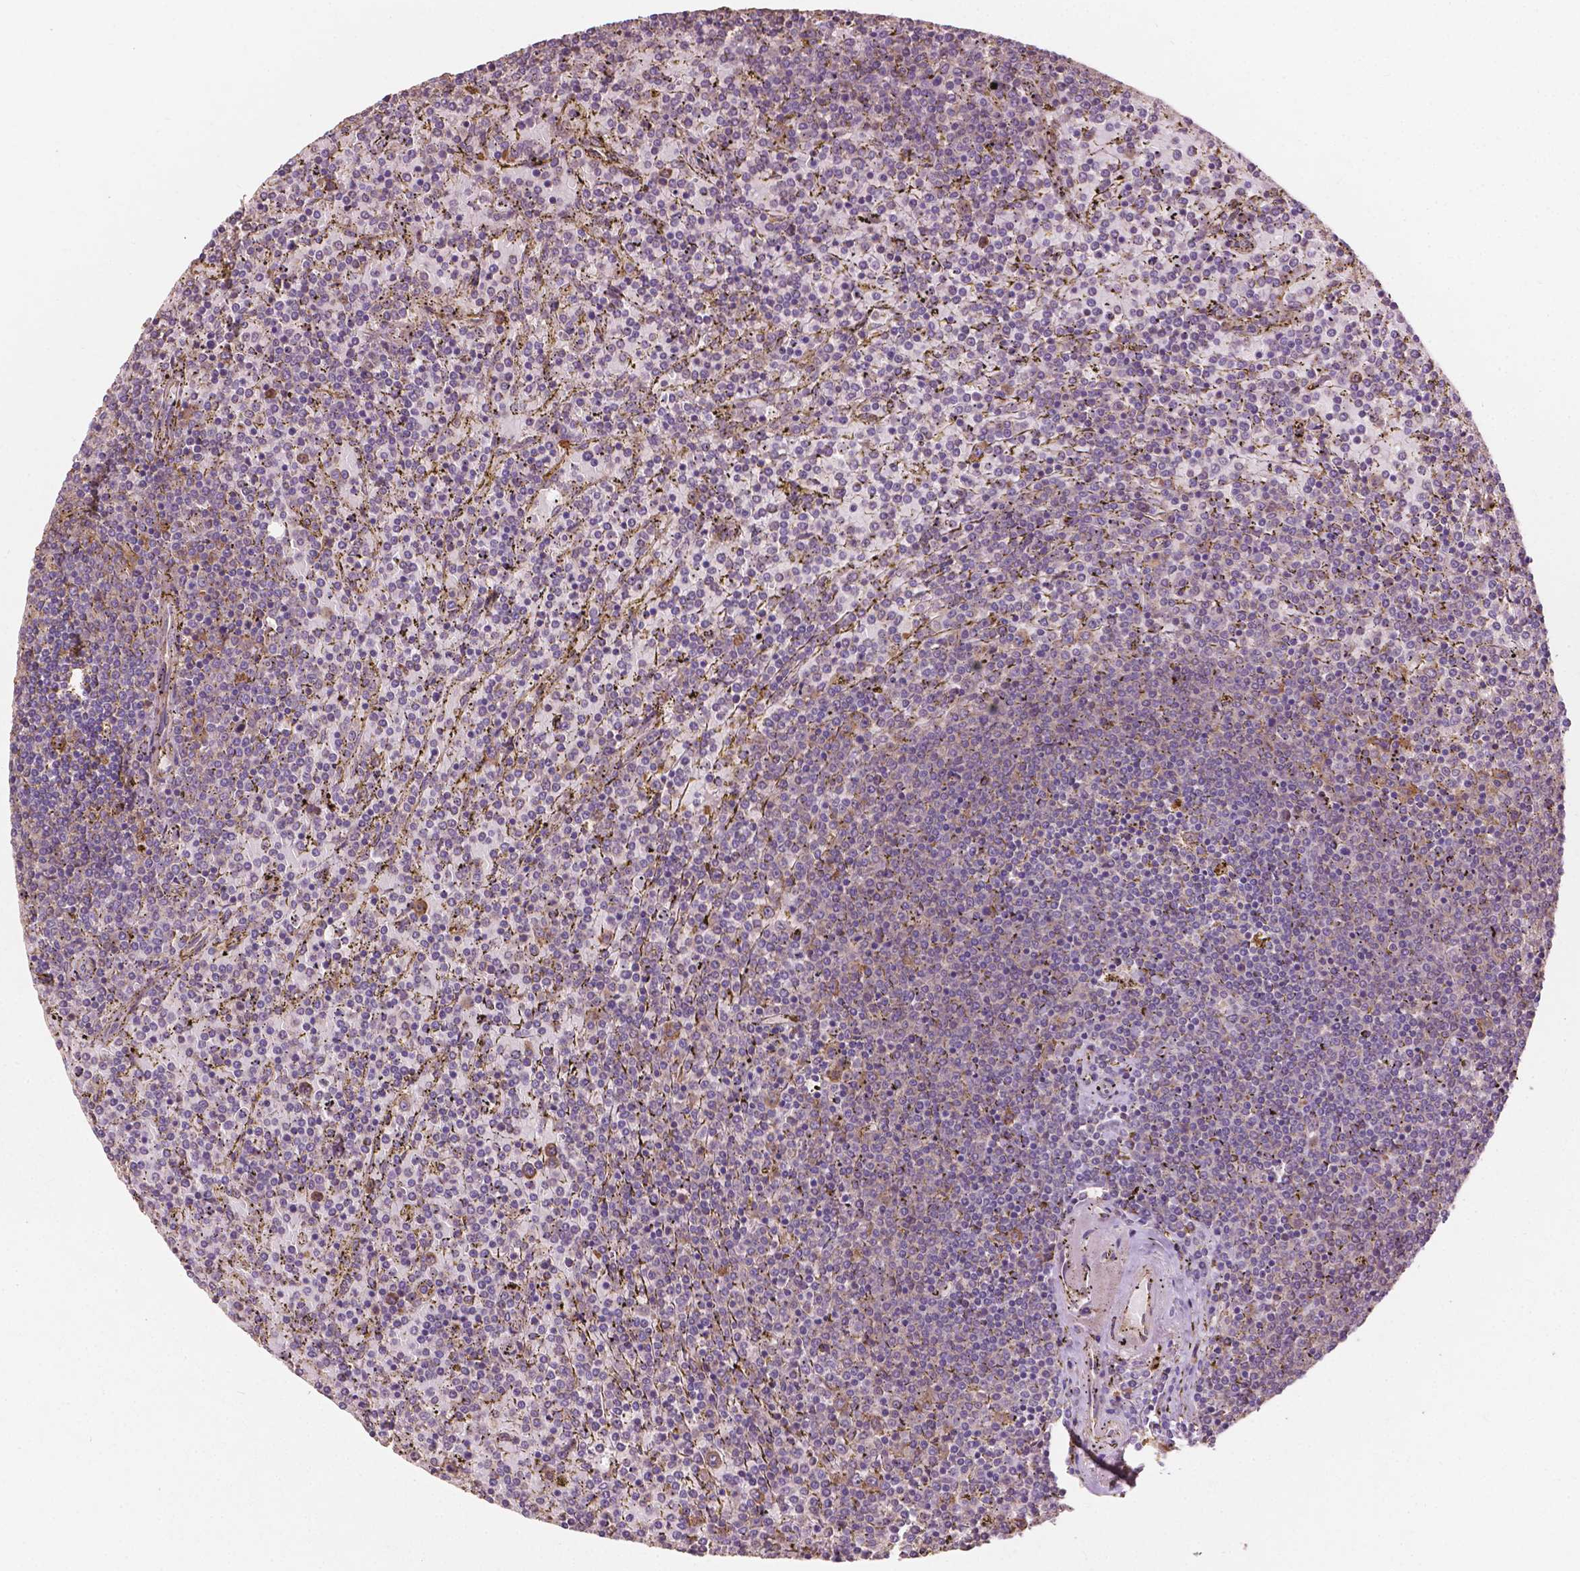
{"staining": {"intensity": "negative", "quantity": "none", "location": "none"}, "tissue": "lymphoma", "cell_type": "Tumor cells", "image_type": "cancer", "snomed": [{"axis": "morphology", "description": "Malignant lymphoma, non-Hodgkin's type, Low grade"}, {"axis": "topography", "description": "Spleen"}], "caption": "This is a micrograph of immunohistochemistry (IHC) staining of malignant lymphoma, non-Hodgkin's type (low-grade), which shows no positivity in tumor cells.", "gene": "G3BP1", "patient": {"sex": "female", "age": 77}}